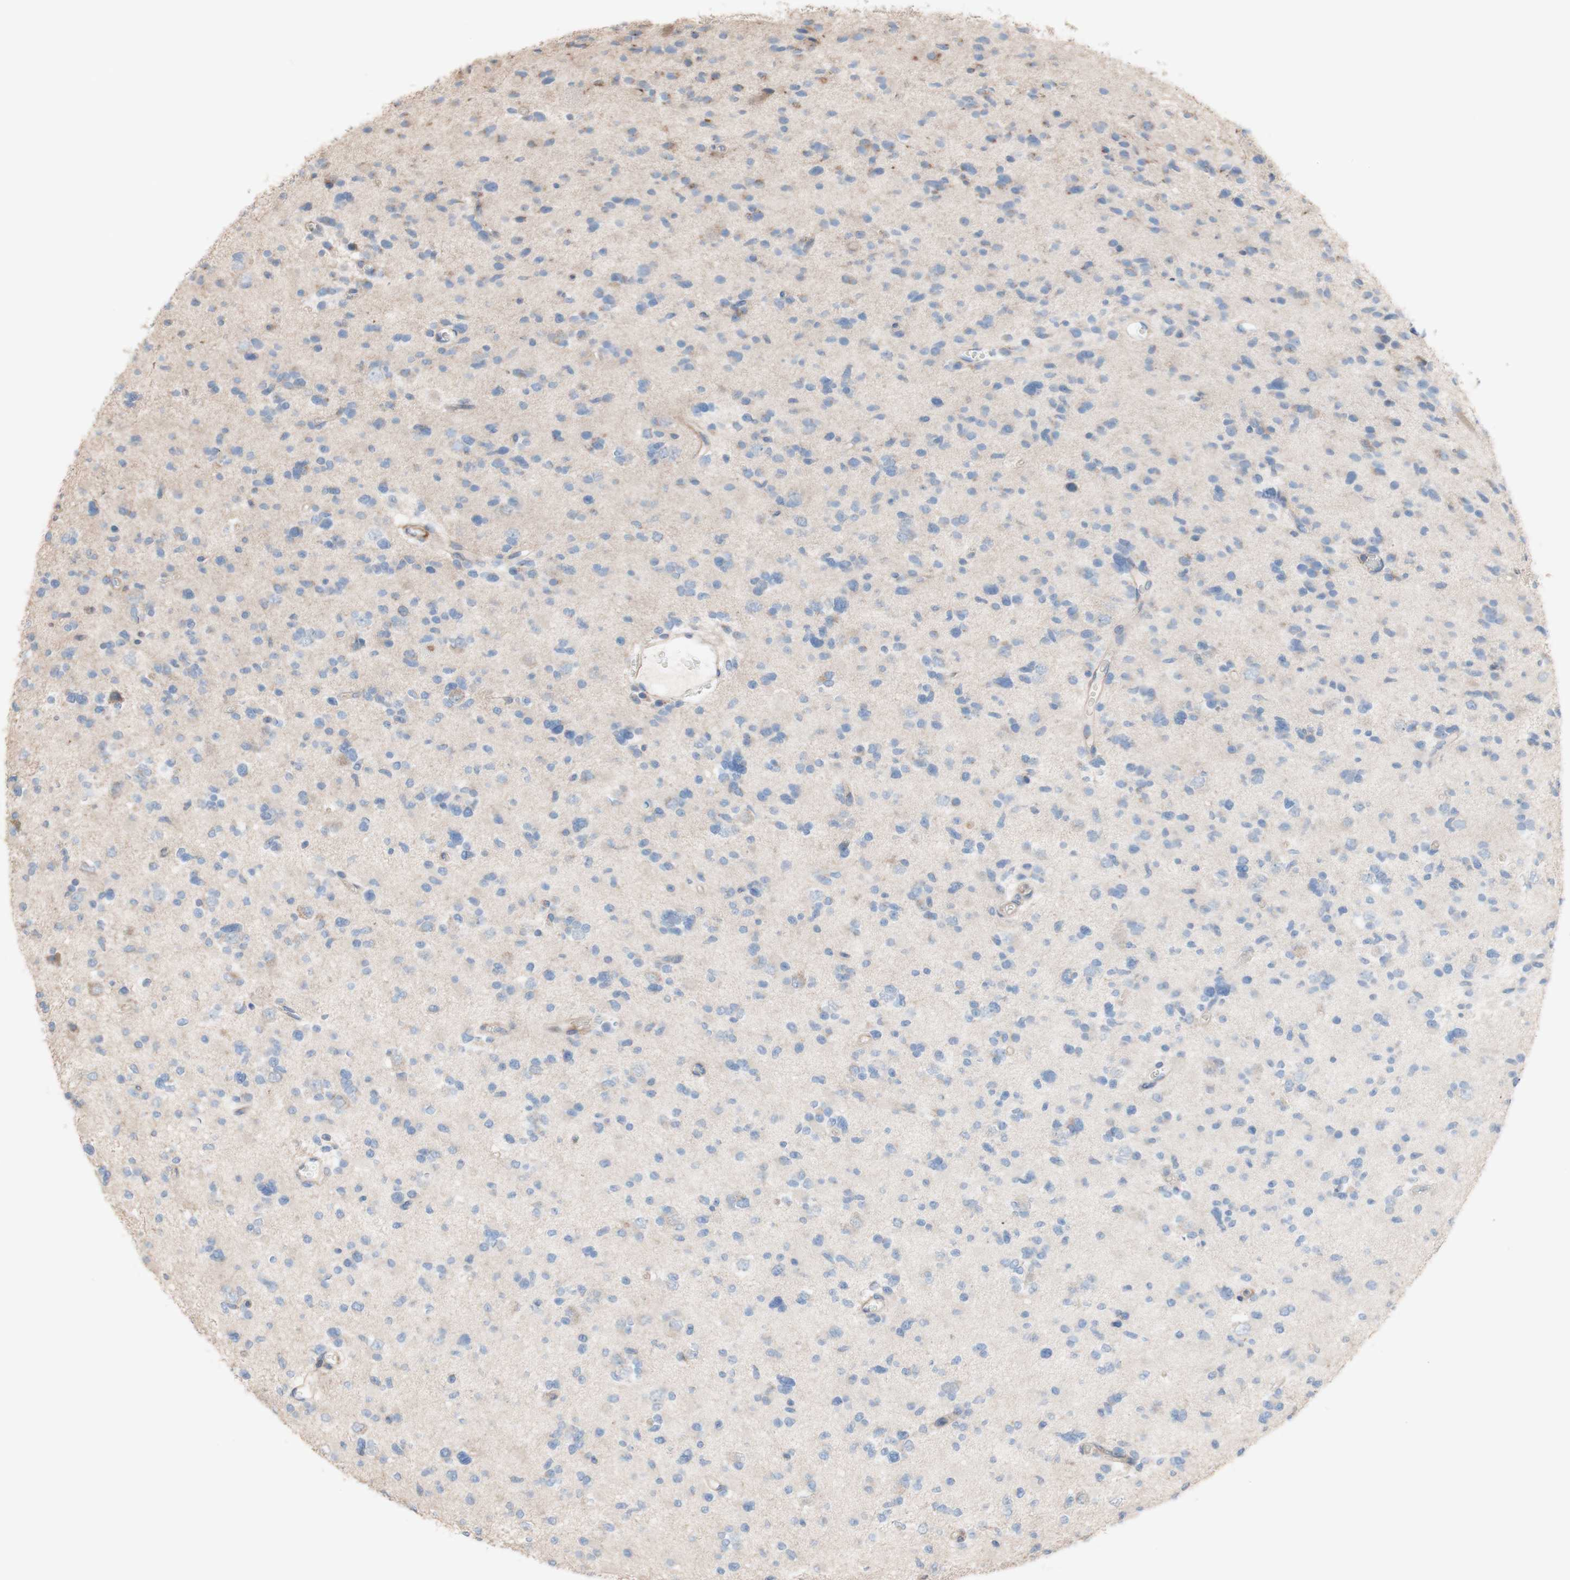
{"staining": {"intensity": "weak", "quantity": "25%-75%", "location": "cytoplasmic/membranous"}, "tissue": "glioma", "cell_type": "Tumor cells", "image_type": "cancer", "snomed": [{"axis": "morphology", "description": "Glioma, malignant, Low grade"}, {"axis": "topography", "description": "Brain"}], "caption": "Immunohistochemical staining of human malignant low-grade glioma exhibits low levels of weak cytoplasmic/membranous protein expression in about 25%-75% of tumor cells.", "gene": "COPB1", "patient": {"sex": "female", "age": 22}}